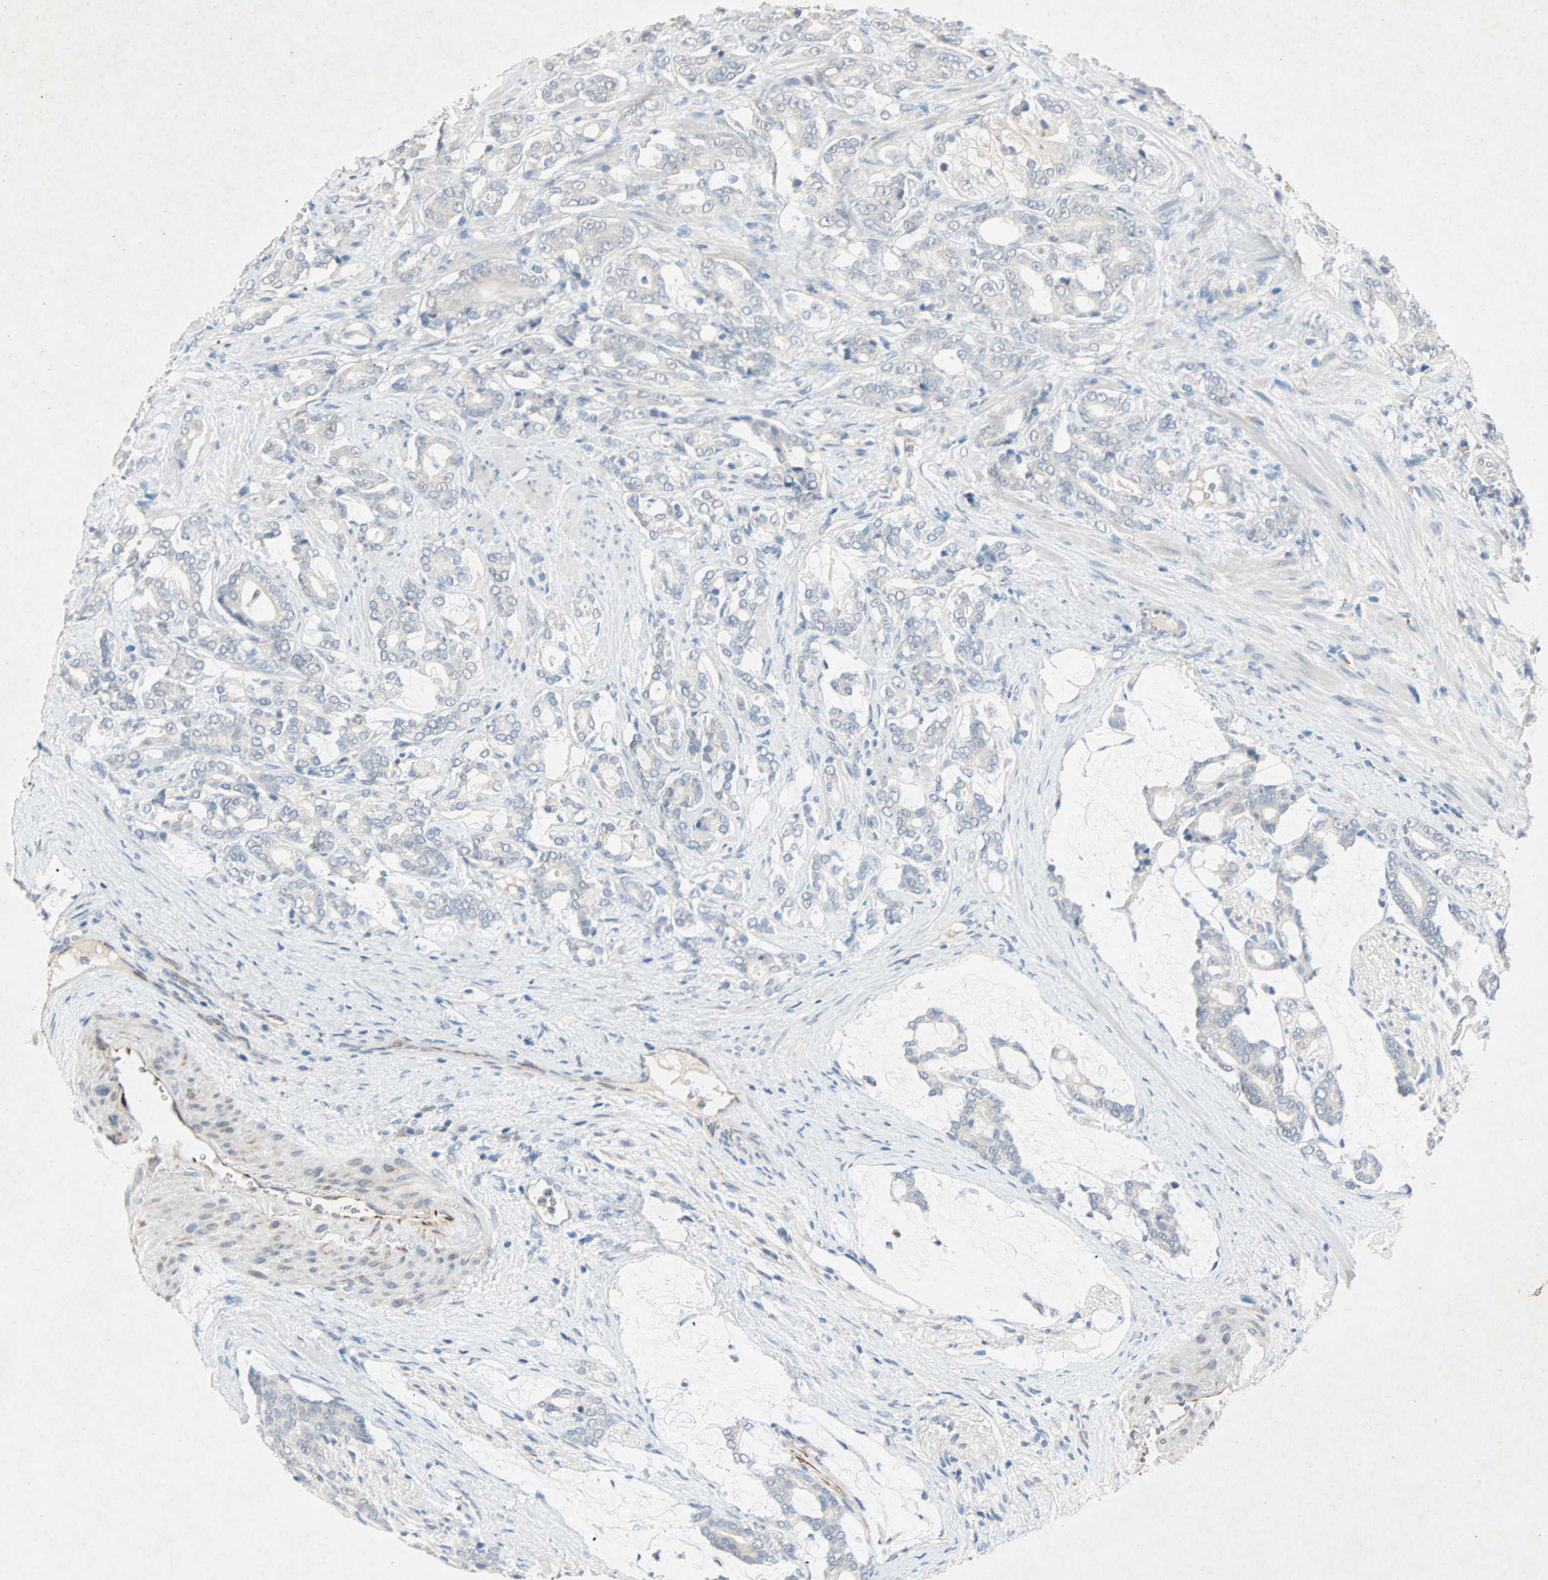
{"staining": {"intensity": "negative", "quantity": "none", "location": "none"}, "tissue": "prostate cancer", "cell_type": "Tumor cells", "image_type": "cancer", "snomed": [{"axis": "morphology", "description": "Adenocarcinoma, Low grade"}, {"axis": "topography", "description": "Prostate"}], "caption": "Immunohistochemistry micrograph of low-grade adenocarcinoma (prostate) stained for a protein (brown), which reveals no expression in tumor cells.", "gene": "PCDHB2", "patient": {"sex": "male", "age": 58}}